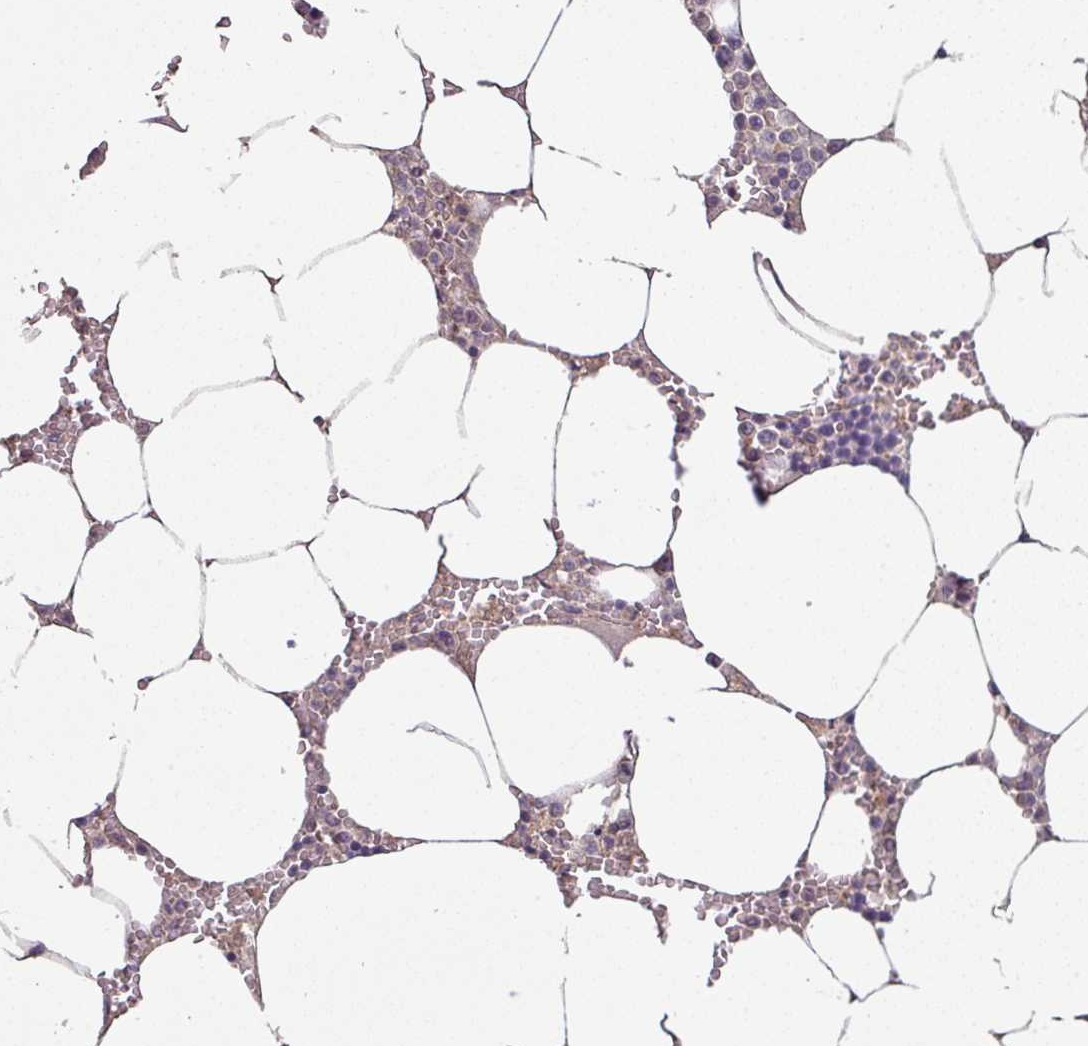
{"staining": {"intensity": "weak", "quantity": "<25%", "location": "cytoplasmic/membranous"}, "tissue": "bone marrow", "cell_type": "Hematopoietic cells", "image_type": "normal", "snomed": [{"axis": "morphology", "description": "Normal tissue, NOS"}, {"axis": "topography", "description": "Bone marrow"}], "caption": "The histopathology image exhibits no significant positivity in hematopoietic cells of bone marrow. The staining is performed using DAB brown chromogen with nuclei counter-stained in using hematoxylin.", "gene": "ISLR", "patient": {"sex": "male", "age": 70}}